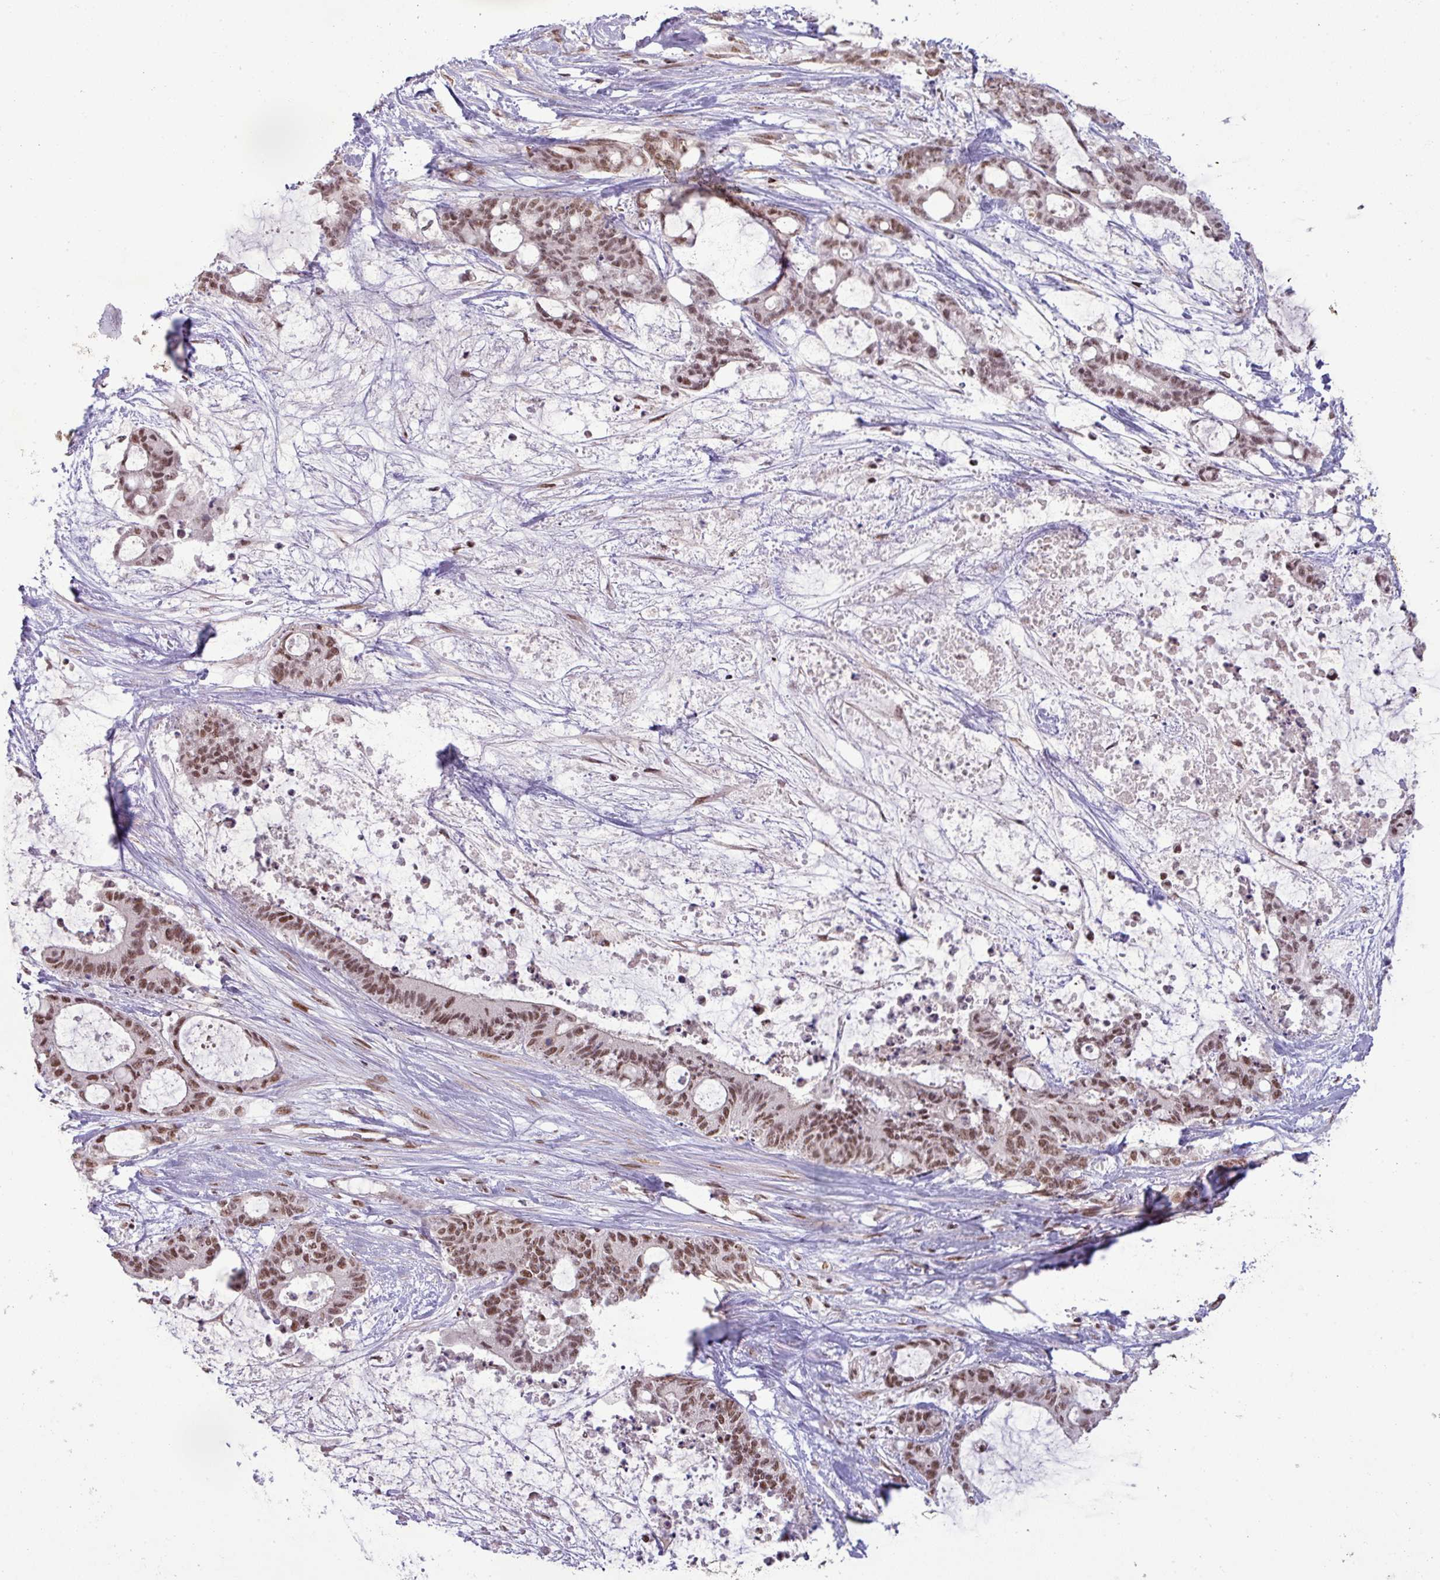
{"staining": {"intensity": "moderate", "quantity": ">75%", "location": "nuclear"}, "tissue": "liver cancer", "cell_type": "Tumor cells", "image_type": "cancer", "snomed": [{"axis": "morphology", "description": "Normal tissue, NOS"}, {"axis": "morphology", "description": "Cholangiocarcinoma"}, {"axis": "topography", "description": "Liver"}, {"axis": "topography", "description": "Peripheral nerve tissue"}], "caption": "Immunohistochemistry (IHC) (DAB (3,3'-diaminobenzidine)) staining of cholangiocarcinoma (liver) shows moderate nuclear protein staining in approximately >75% of tumor cells.", "gene": "PTPN20", "patient": {"sex": "female", "age": 73}}